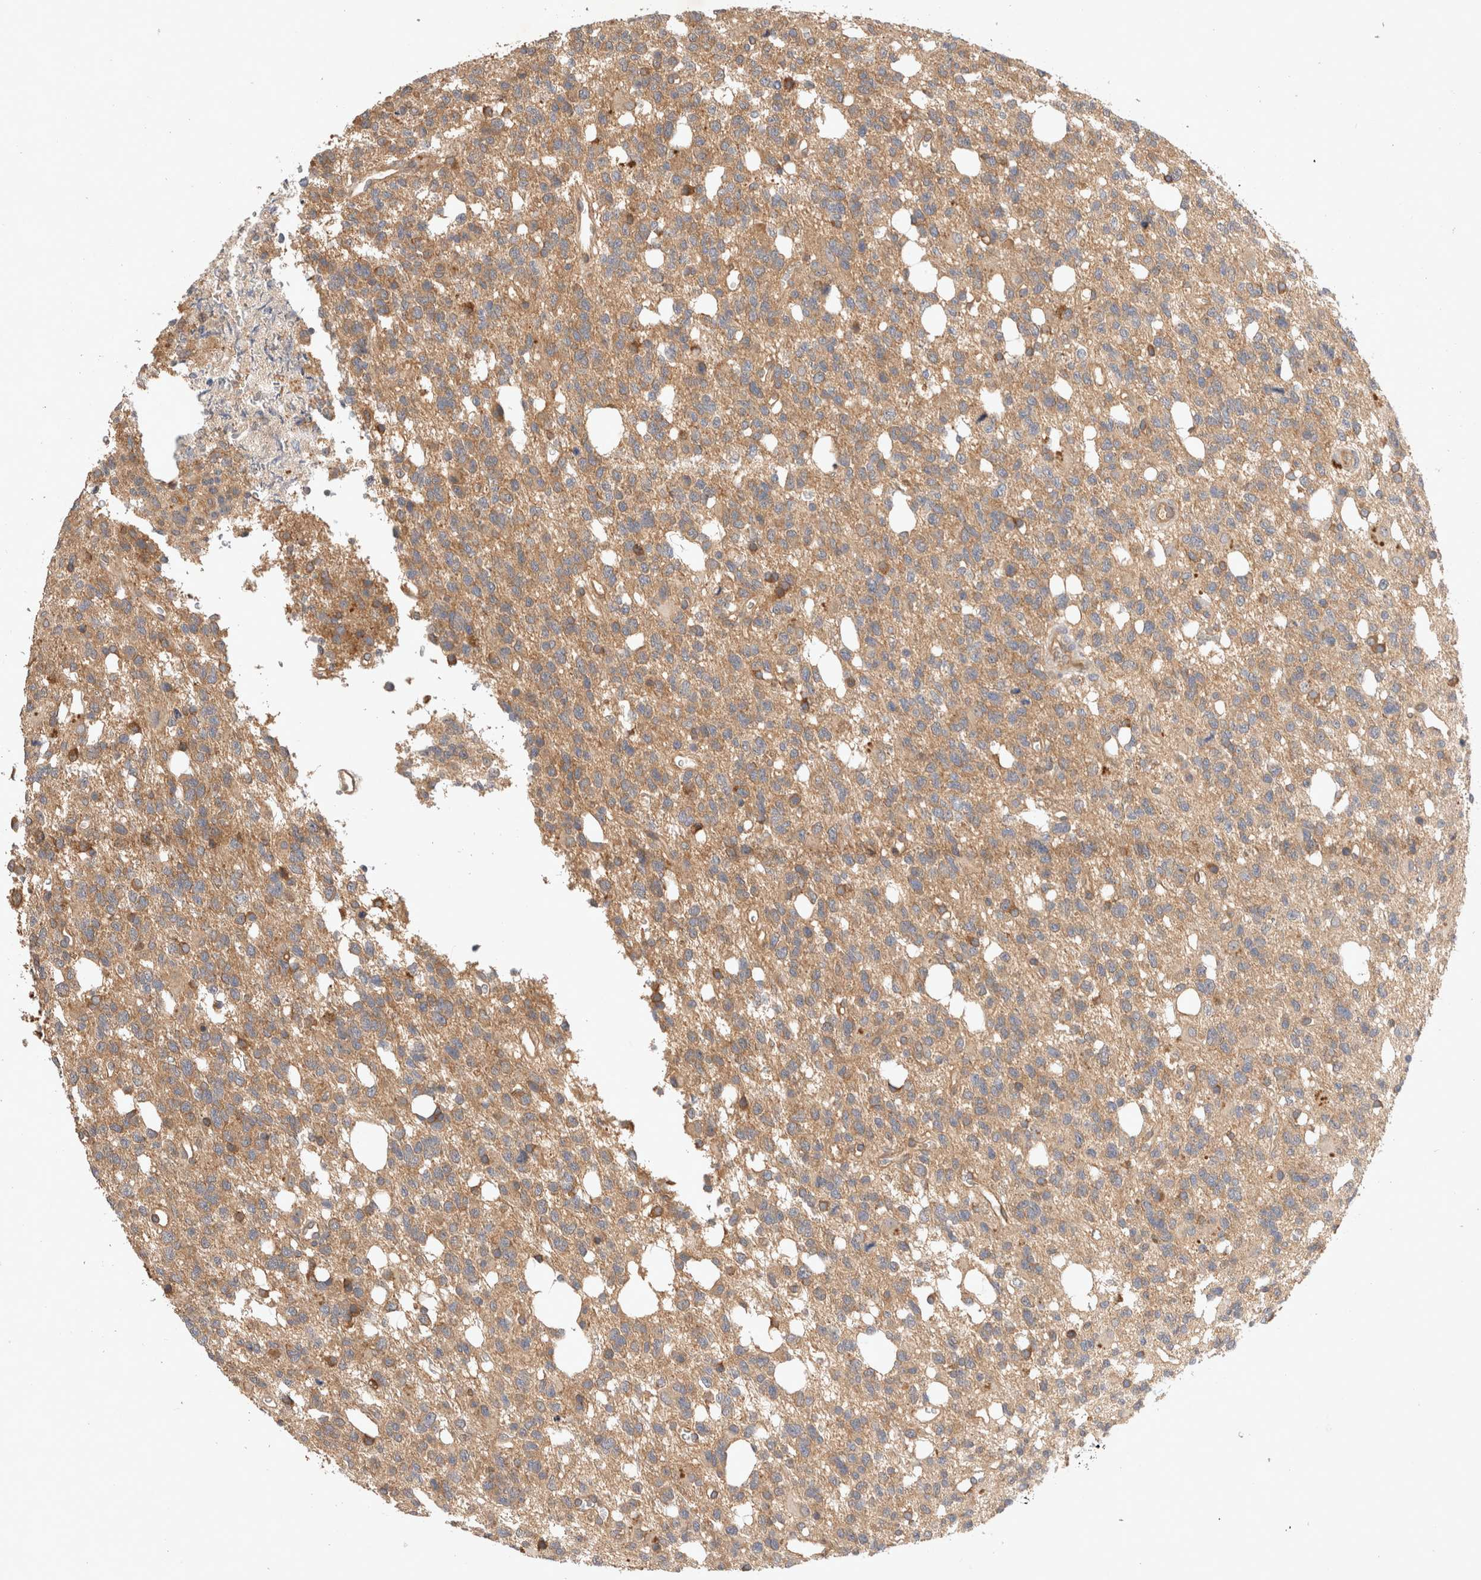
{"staining": {"intensity": "weak", "quantity": ">75%", "location": "cytoplasmic/membranous"}, "tissue": "glioma", "cell_type": "Tumor cells", "image_type": "cancer", "snomed": [{"axis": "morphology", "description": "Glioma, malignant, High grade"}, {"axis": "topography", "description": "Brain"}], "caption": "Weak cytoplasmic/membranous expression is identified in about >75% of tumor cells in glioma. The protein of interest is shown in brown color, while the nuclei are stained blue.", "gene": "YES1", "patient": {"sex": "female", "age": 62}}